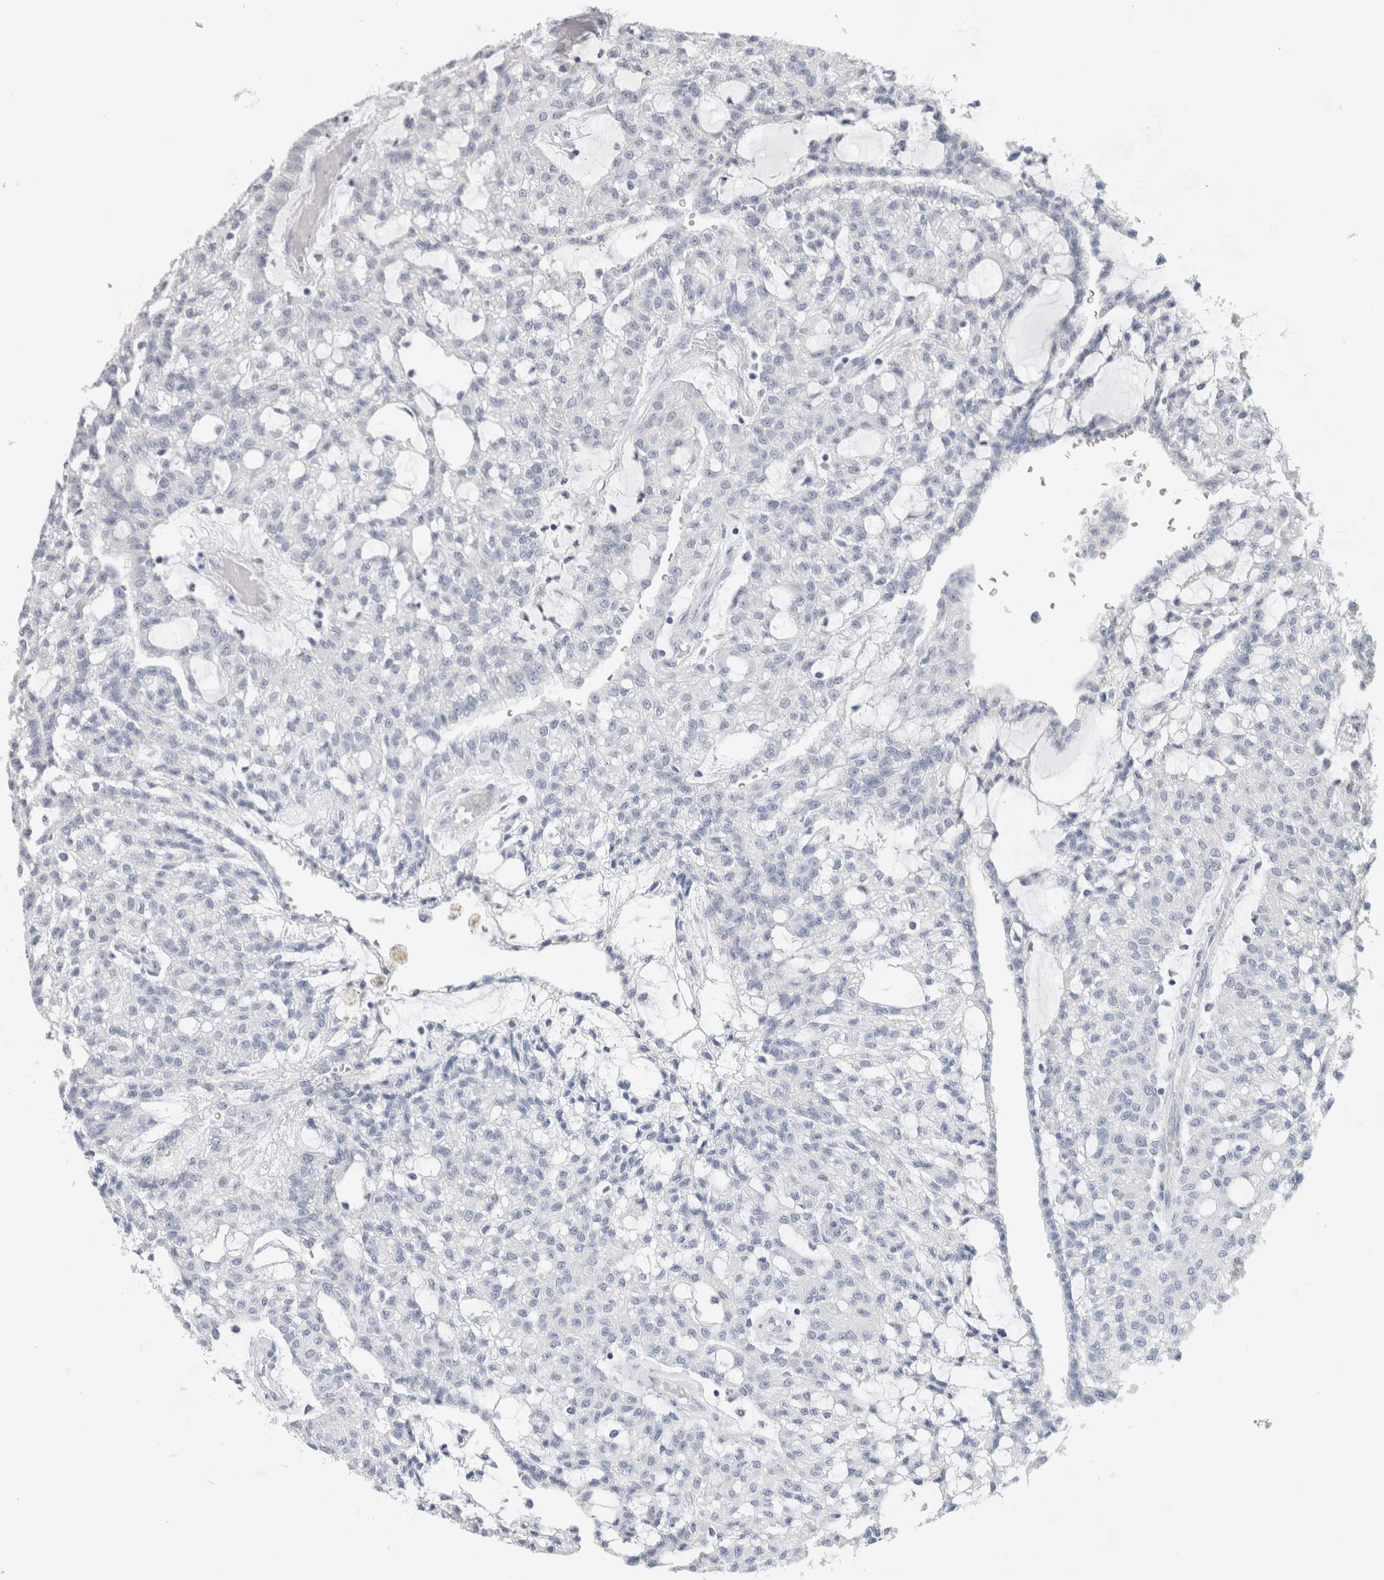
{"staining": {"intensity": "negative", "quantity": "none", "location": "none"}, "tissue": "renal cancer", "cell_type": "Tumor cells", "image_type": "cancer", "snomed": [{"axis": "morphology", "description": "Adenocarcinoma, NOS"}, {"axis": "topography", "description": "Kidney"}], "caption": "This is a image of immunohistochemistry staining of renal adenocarcinoma, which shows no expression in tumor cells. (Brightfield microscopy of DAB (3,3'-diaminobenzidine) IHC at high magnification).", "gene": "BCAN", "patient": {"sex": "male", "age": 63}}